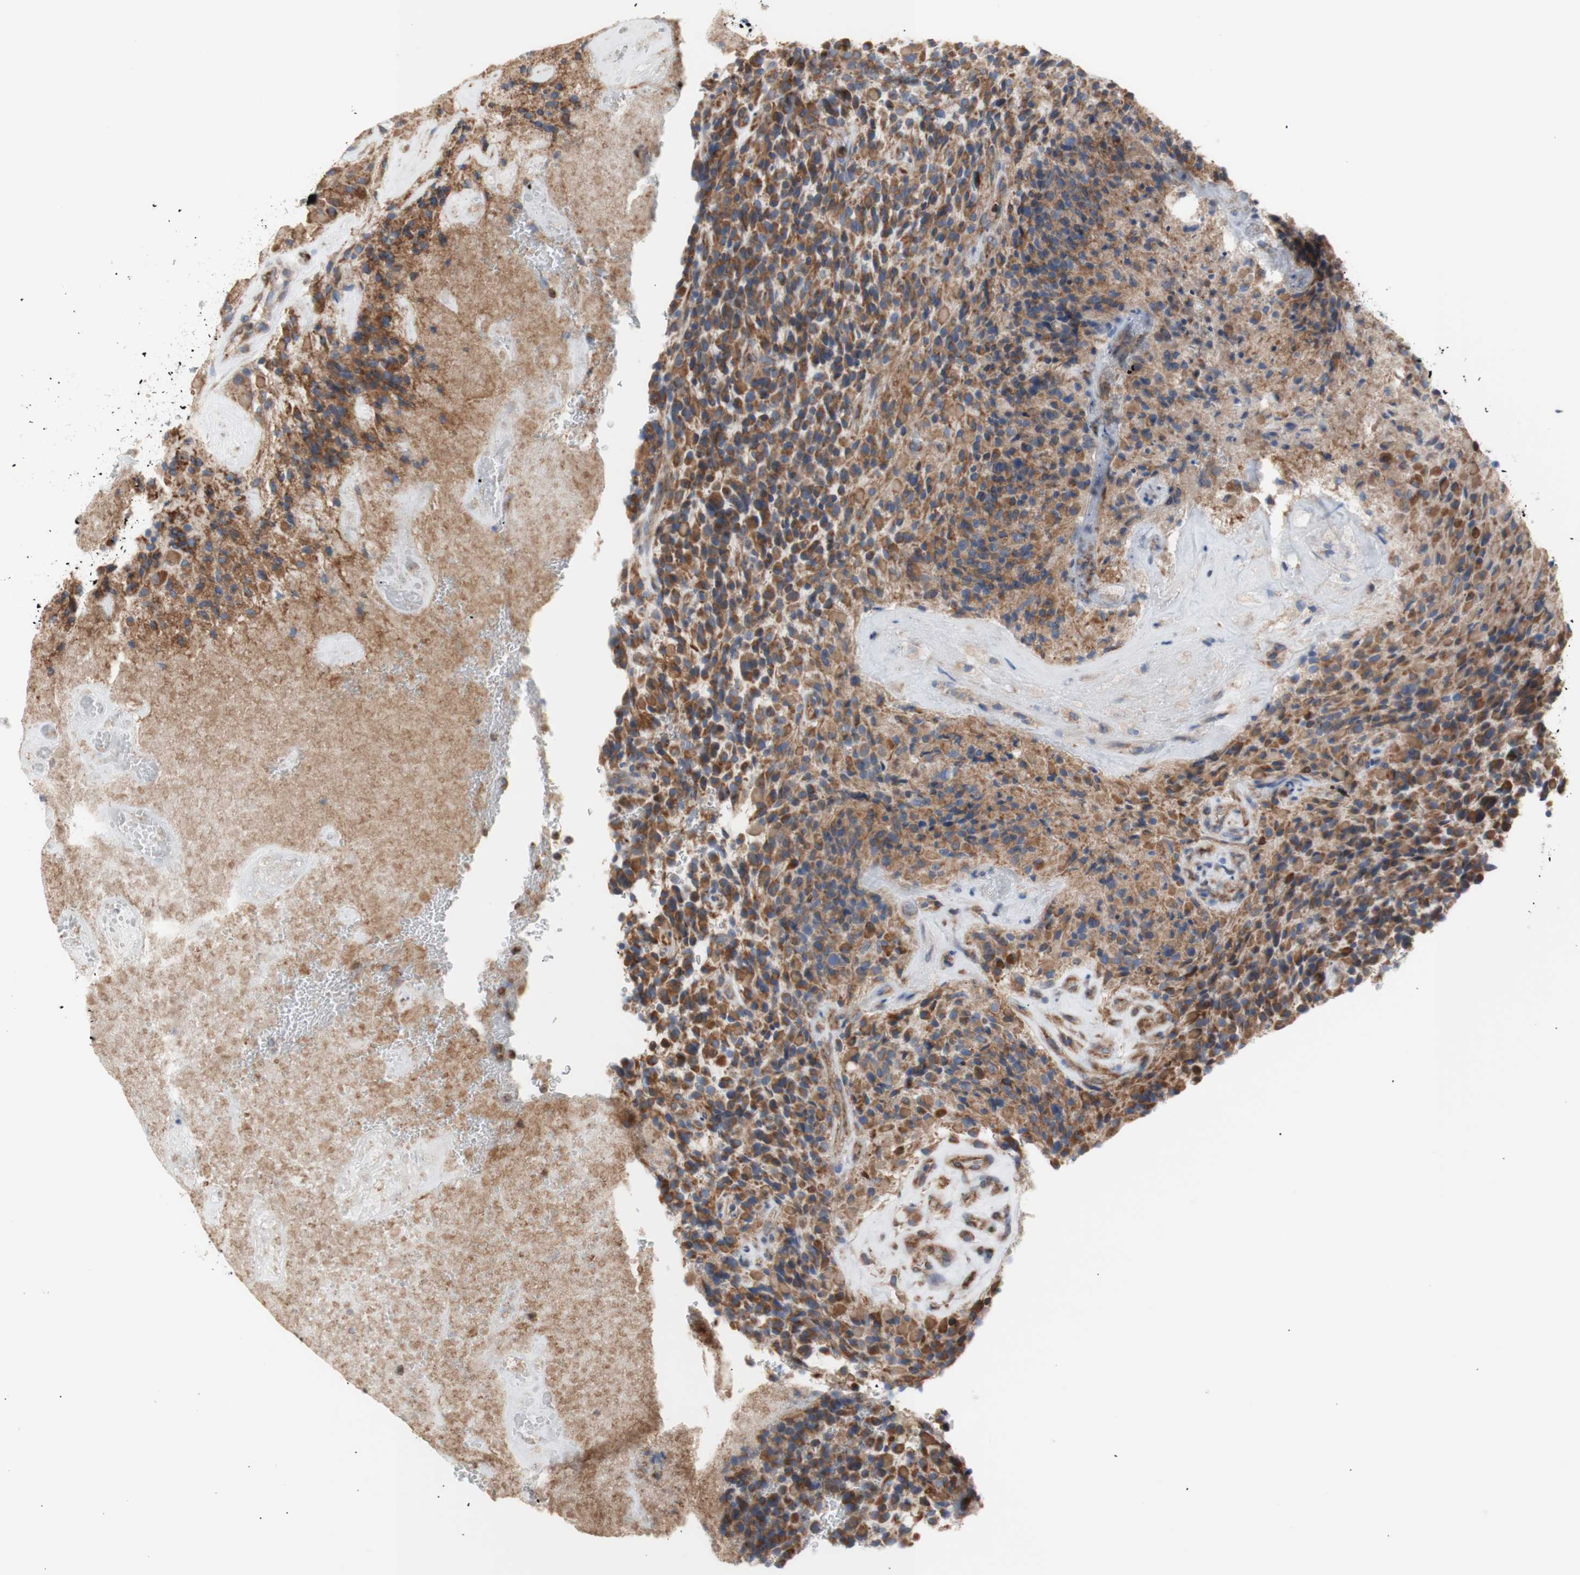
{"staining": {"intensity": "moderate", "quantity": ">75%", "location": "cytoplasmic/membranous"}, "tissue": "glioma", "cell_type": "Tumor cells", "image_type": "cancer", "snomed": [{"axis": "morphology", "description": "Glioma, malignant, High grade"}, {"axis": "topography", "description": "Brain"}], "caption": "DAB (3,3'-diaminobenzidine) immunohistochemical staining of human malignant high-grade glioma displays moderate cytoplasmic/membranous protein expression in approximately >75% of tumor cells.", "gene": "ERLIN1", "patient": {"sex": "male", "age": 71}}